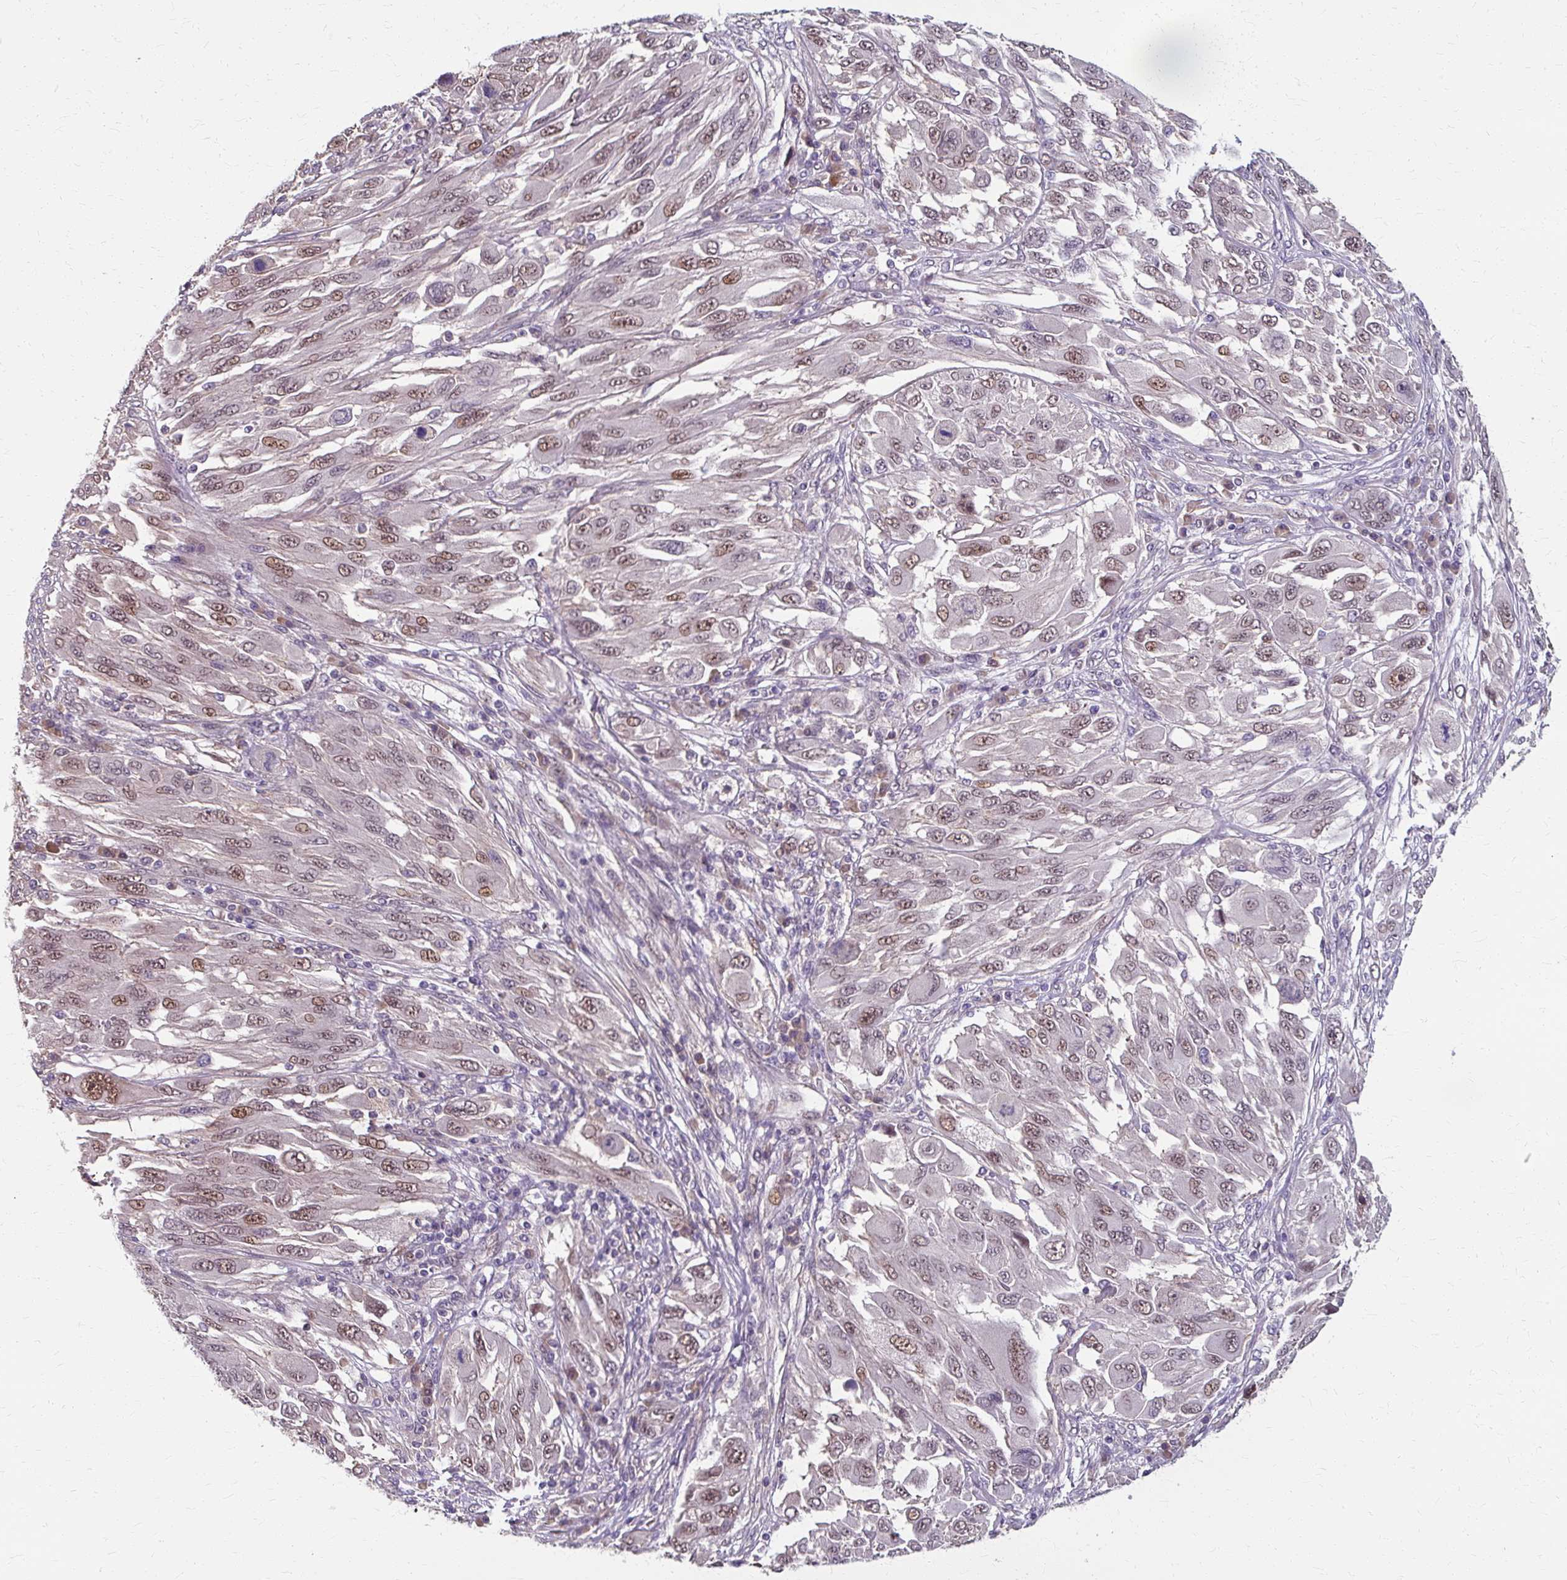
{"staining": {"intensity": "moderate", "quantity": ">75%", "location": "nuclear"}, "tissue": "melanoma", "cell_type": "Tumor cells", "image_type": "cancer", "snomed": [{"axis": "morphology", "description": "Malignant melanoma, NOS"}, {"axis": "topography", "description": "Skin"}], "caption": "Protein expression analysis of human malignant melanoma reveals moderate nuclear expression in approximately >75% of tumor cells. The protein of interest is shown in brown color, while the nuclei are stained blue.", "gene": "ZNF555", "patient": {"sex": "female", "age": 91}}